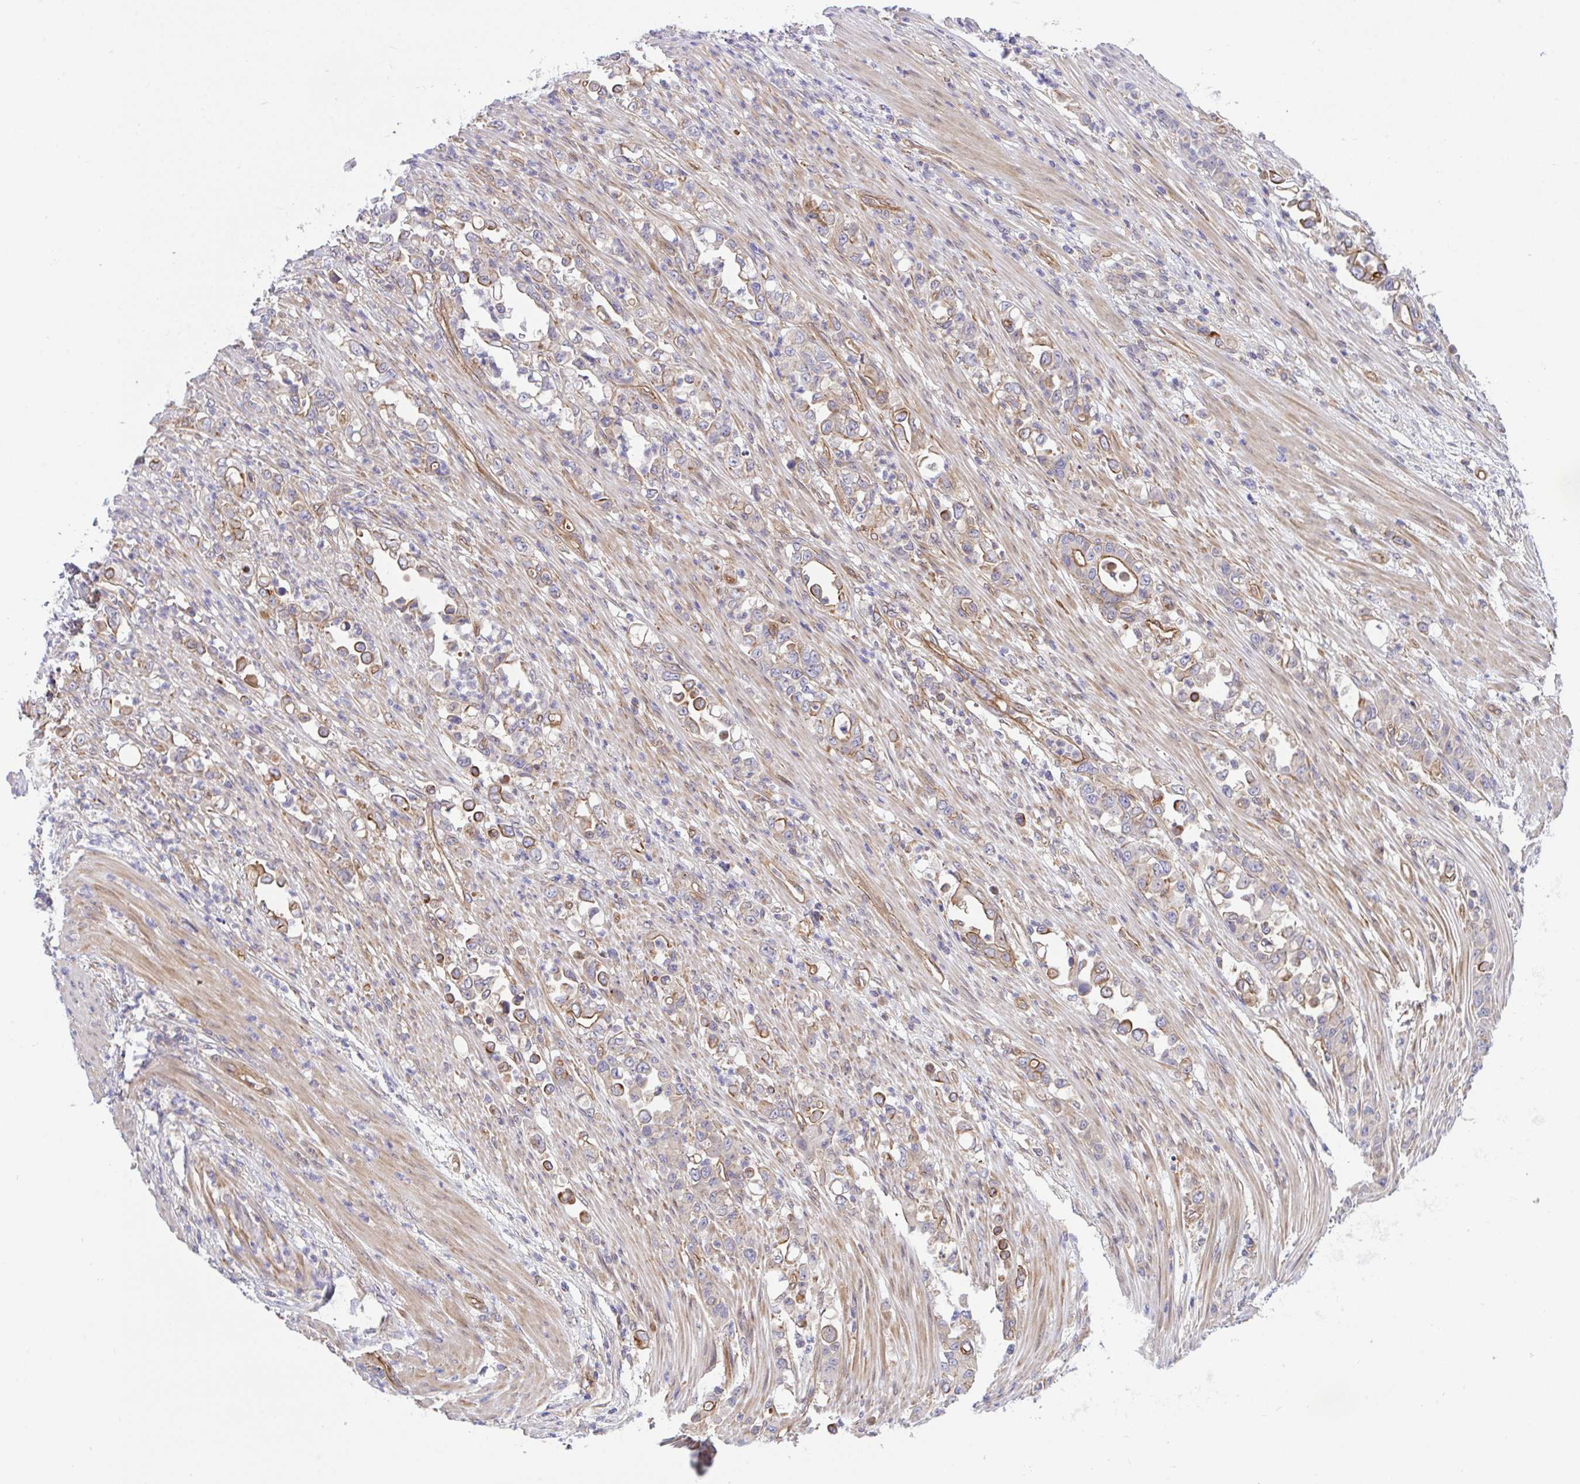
{"staining": {"intensity": "moderate", "quantity": "<25%", "location": "cytoplasmic/membranous"}, "tissue": "stomach cancer", "cell_type": "Tumor cells", "image_type": "cancer", "snomed": [{"axis": "morphology", "description": "Normal tissue, NOS"}, {"axis": "morphology", "description": "Adenocarcinoma, NOS"}, {"axis": "topography", "description": "Stomach"}], "caption": "This micrograph displays IHC staining of human stomach cancer (adenocarcinoma), with low moderate cytoplasmic/membranous staining in about <25% of tumor cells.", "gene": "ZBED3", "patient": {"sex": "female", "age": 79}}